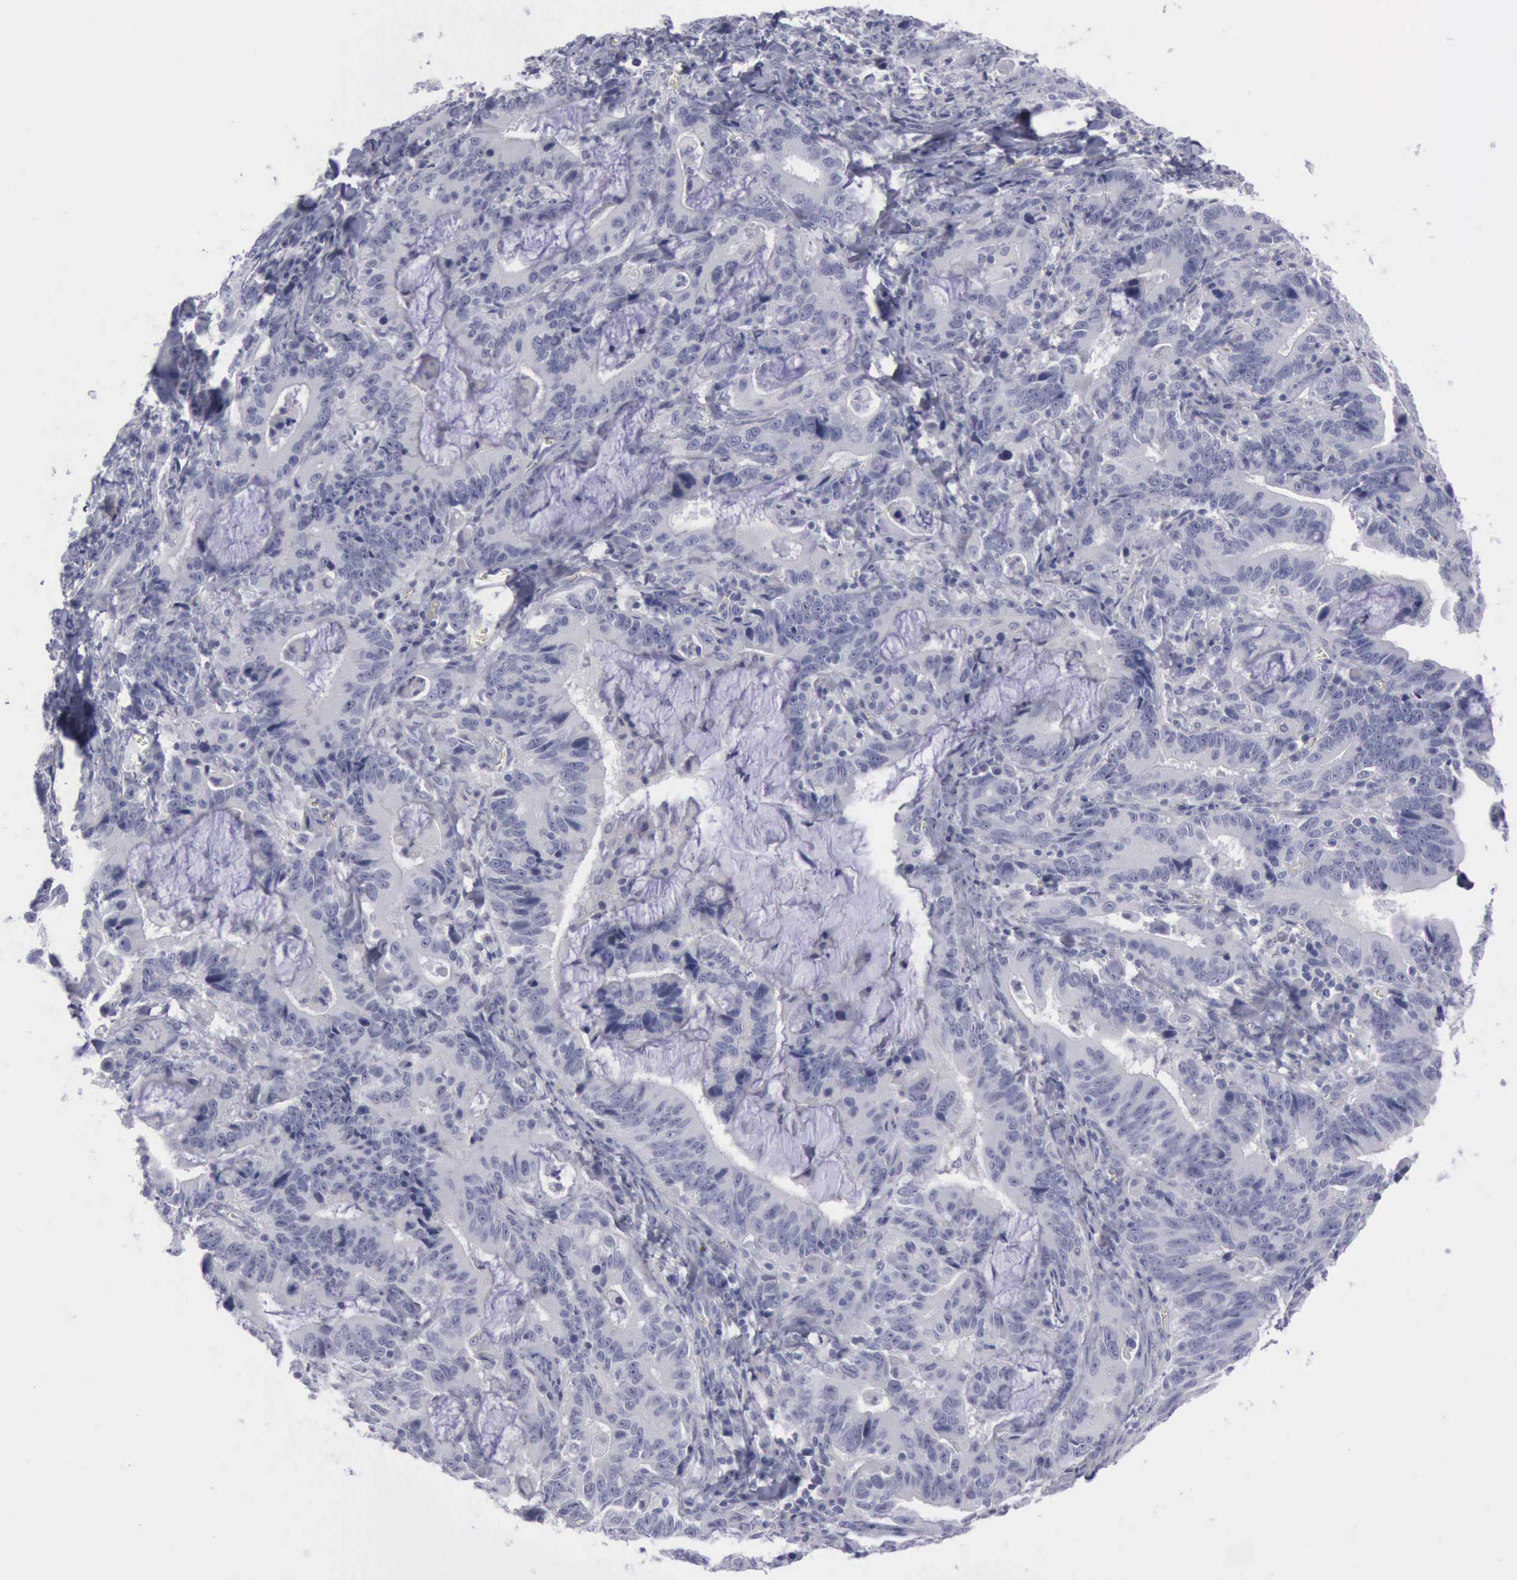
{"staining": {"intensity": "negative", "quantity": "none", "location": "none"}, "tissue": "stomach cancer", "cell_type": "Tumor cells", "image_type": "cancer", "snomed": [{"axis": "morphology", "description": "Adenocarcinoma, NOS"}, {"axis": "topography", "description": "Stomach, upper"}], "caption": "This is an IHC micrograph of stomach adenocarcinoma. There is no staining in tumor cells.", "gene": "CDH2", "patient": {"sex": "male", "age": 63}}